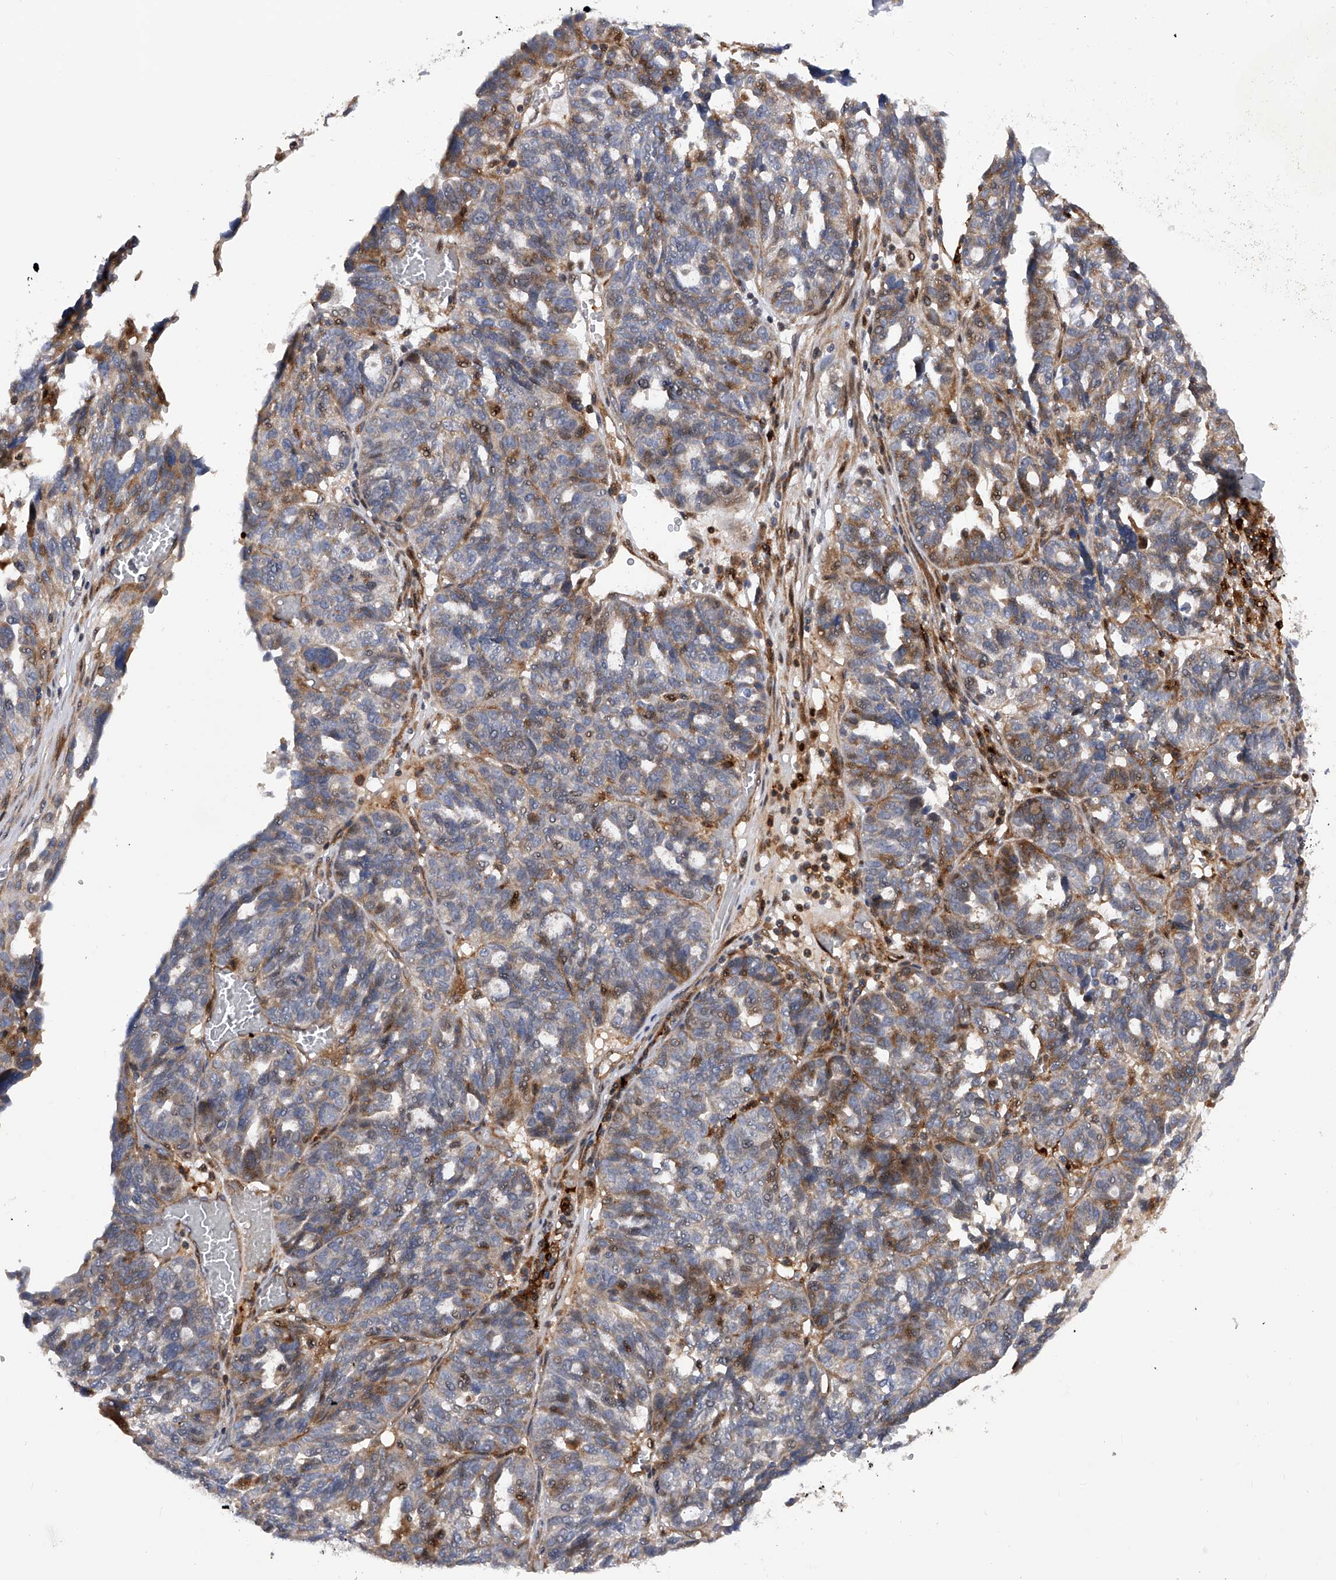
{"staining": {"intensity": "weak", "quantity": "25%-75%", "location": "cytoplasmic/membranous"}, "tissue": "ovarian cancer", "cell_type": "Tumor cells", "image_type": "cancer", "snomed": [{"axis": "morphology", "description": "Cystadenocarcinoma, serous, NOS"}, {"axis": "topography", "description": "Ovary"}], "caption": "This photomicrograph exhibits ovarian cancer (serous cystadenocarcinoma) stained with immunohistochemistry to label a protein in brown. The cytoplasmic/membranous of tumor cells show weak positivity for the protein. Nuclei are counter-stained blue.", "gene": "PDSS2", "patient": {"sex": "female", "age": 59}}